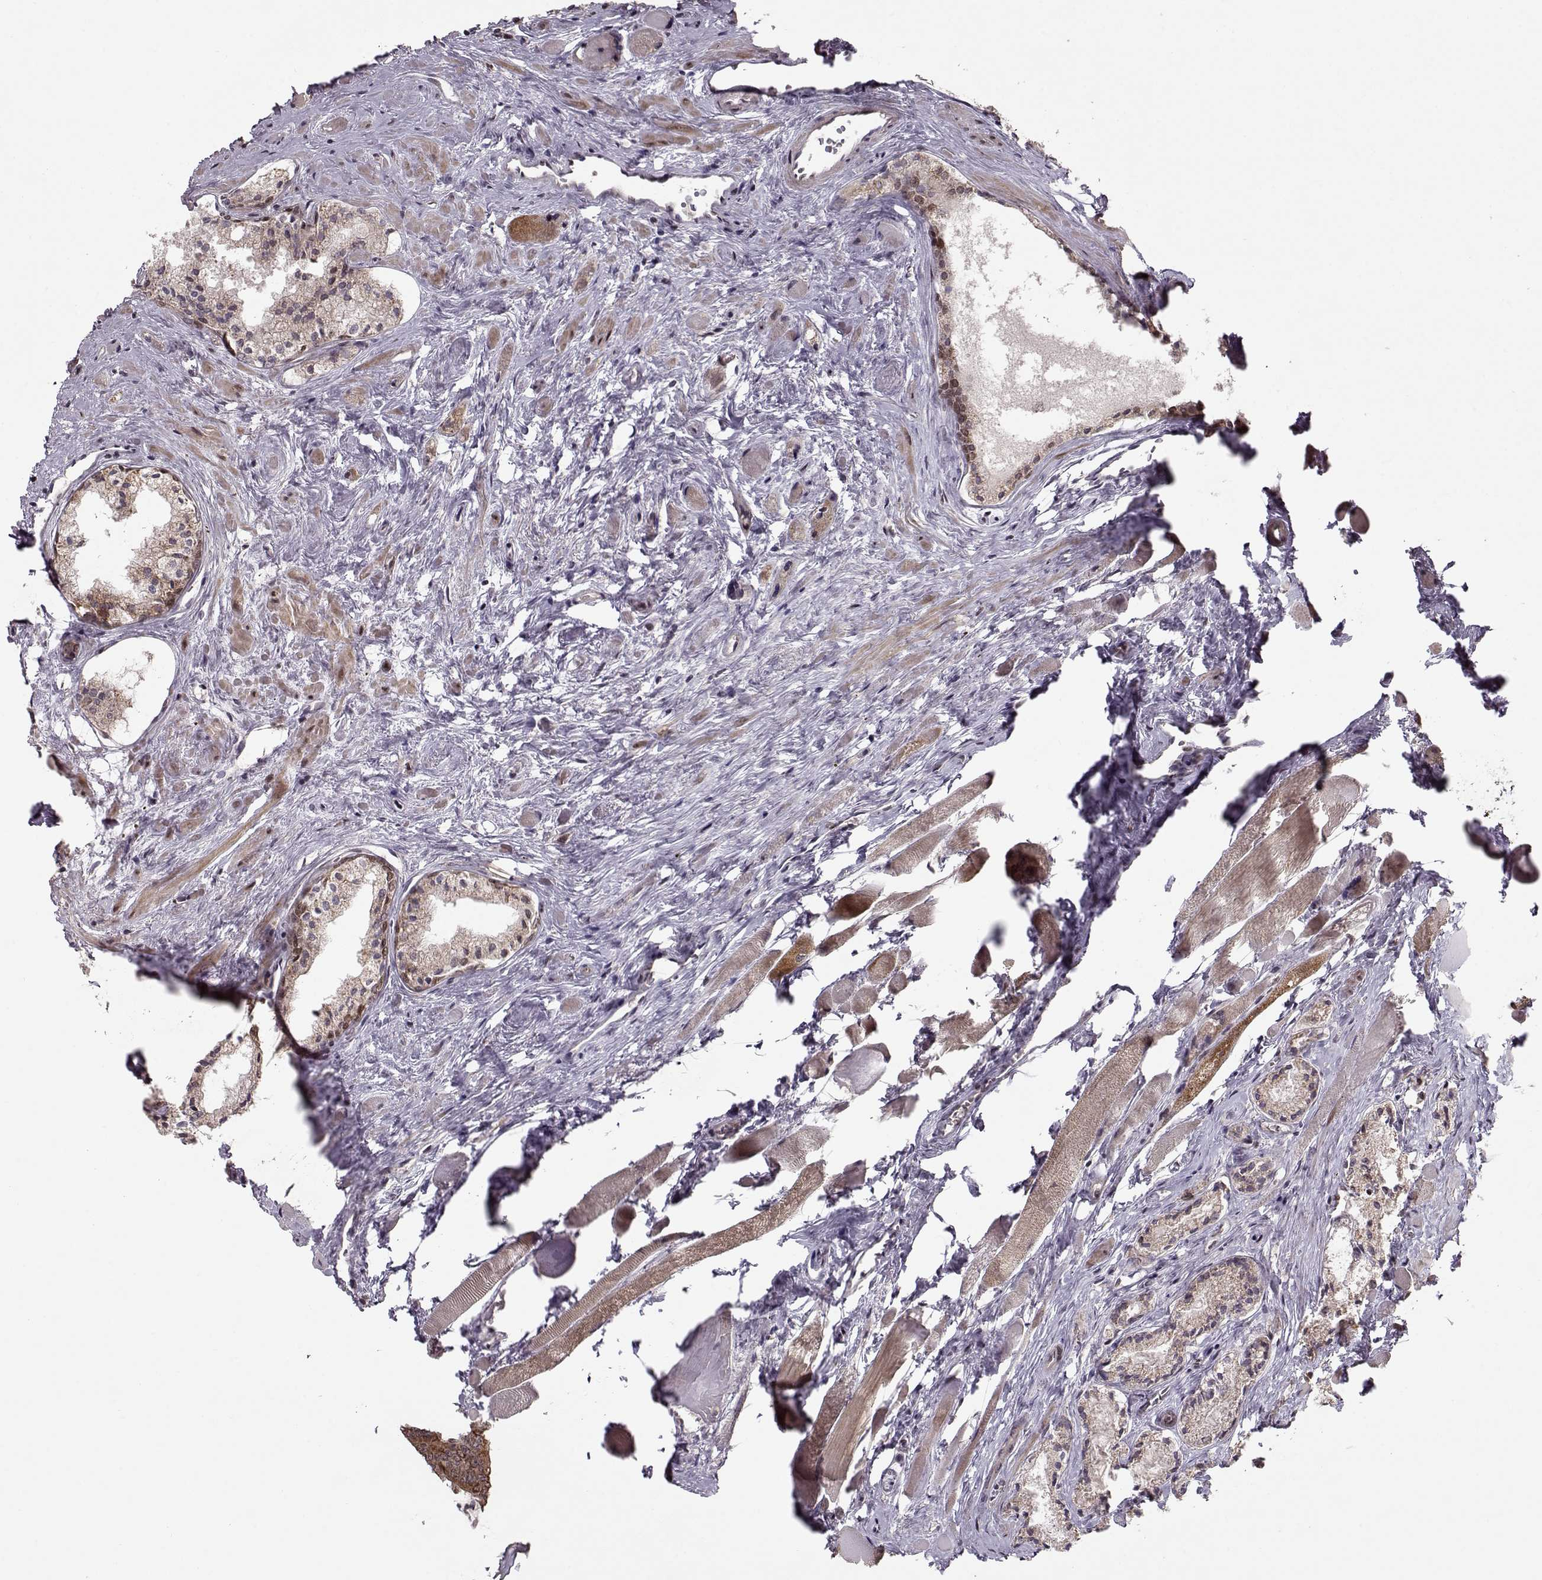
{"staining": {"intensity": "moderate", "quantity": "25%-75%", "location": "cytoplasmic/membranous"}, "tissue": "prostate cancer", "cell_type": "Tumor cells", "image_type": "cancer", "snomed": [{"axis": "morphology", "description": "Adenocarcinoma, NOS"}, {"axis": "morphology", "description": "Adenocarcinoma, High grade"}, {"axis": "topography", "description": "Prostate"}], "caption": "Protein staining by immunohistochemistry (IHC) demonstrates moderate cytoplasmic/membranous expression in about 25%-75% of tumor cells in prostate adenocarcinoma. (brown staining indicates protein expression, while blue staining denotes nuclei).", "gene": "RAI1", "patient": {"sex": "male", "age": 62}}